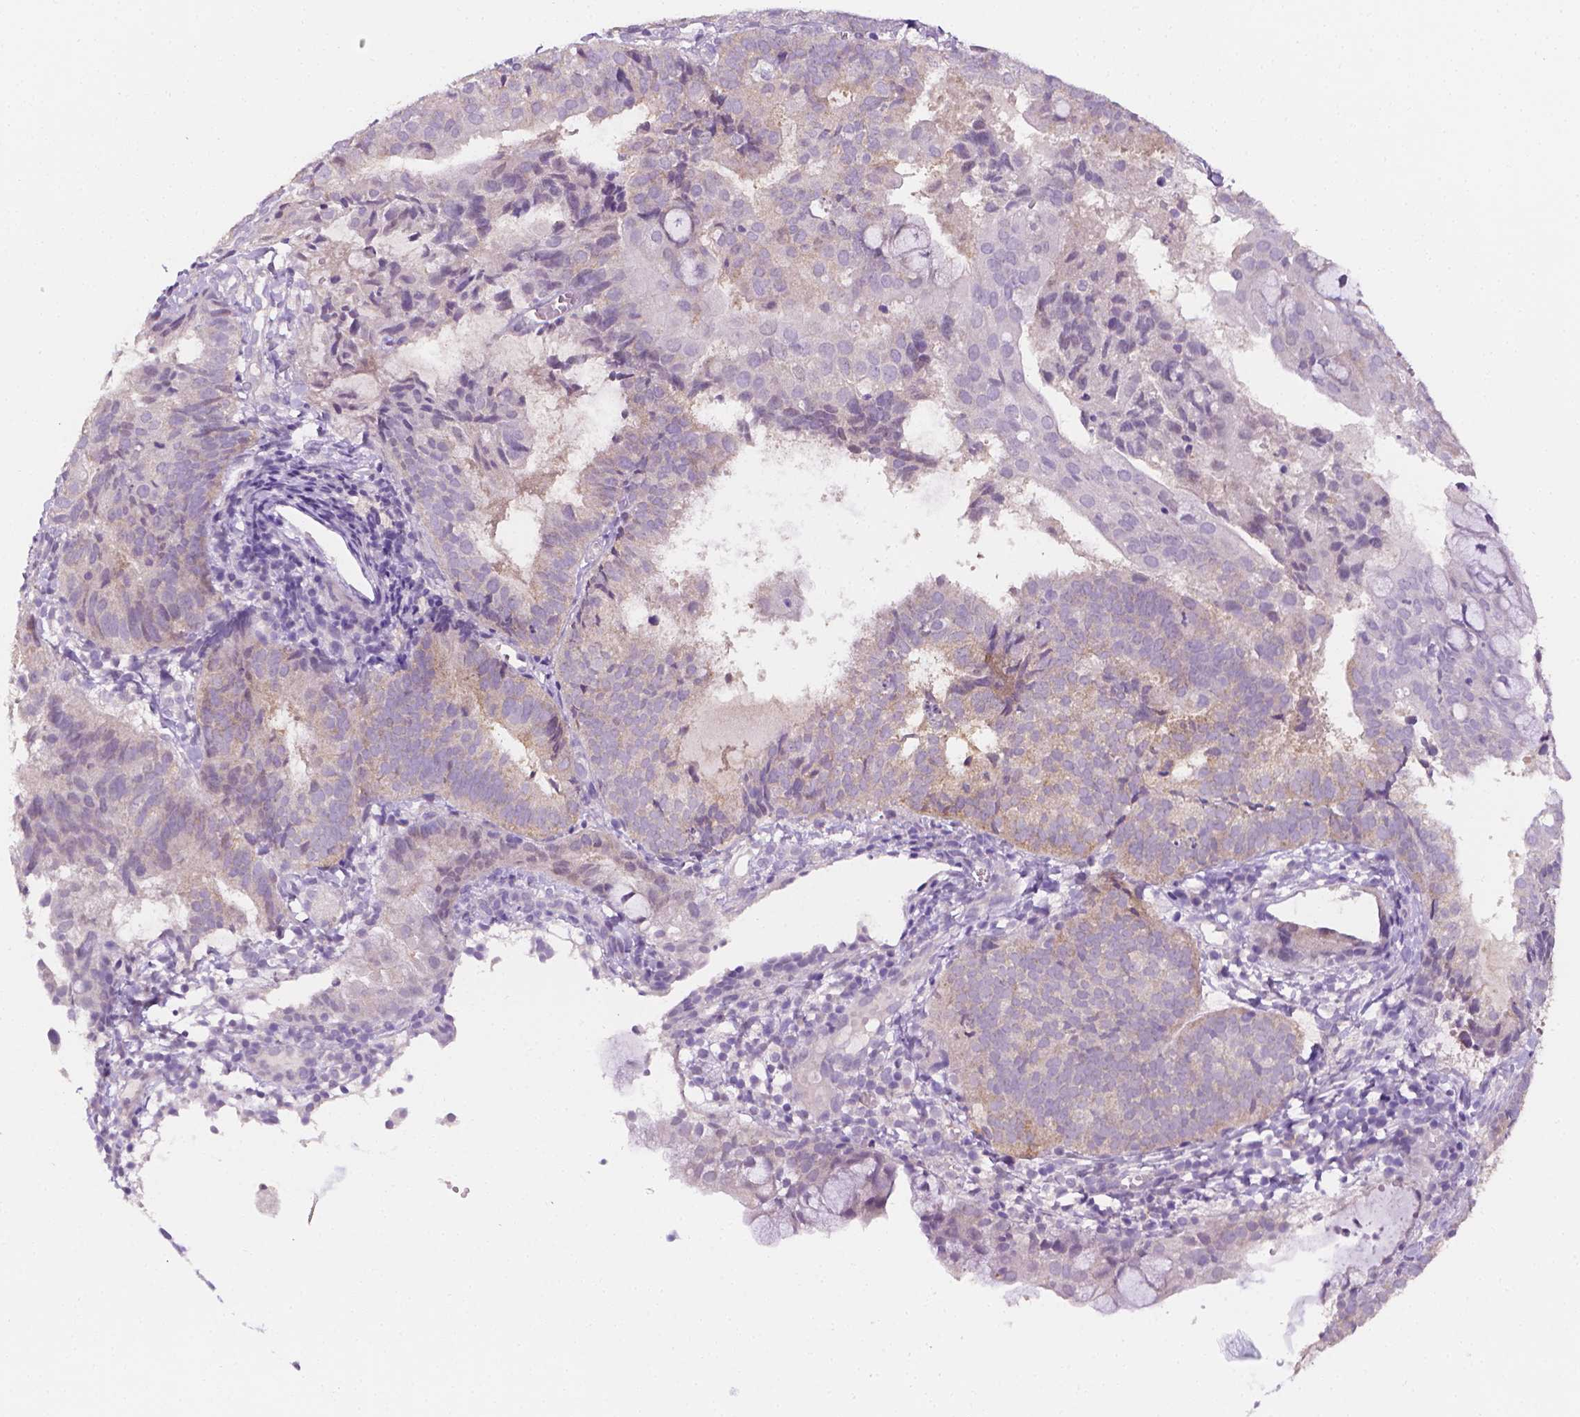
{"staining": {"intensity": "negative", "quantity": "none", "location": "none"}, "tissue": "endometrial cancer", "cell_type": "Tumor cells", "image_type": "cancer", "snomed": [{"axis": "morphology", "description": "Adenocarcinoma, NOS"}, {"axis": "topography", "description": "Endometrium"}], "caption": "The immunohistochemistry (IHC) photomicrograph has no significant expression in tumor cells of endometrial adenocarcinoma tissue.", "gene": "FASN", "patient": {"sex": "female", "age": 80}}